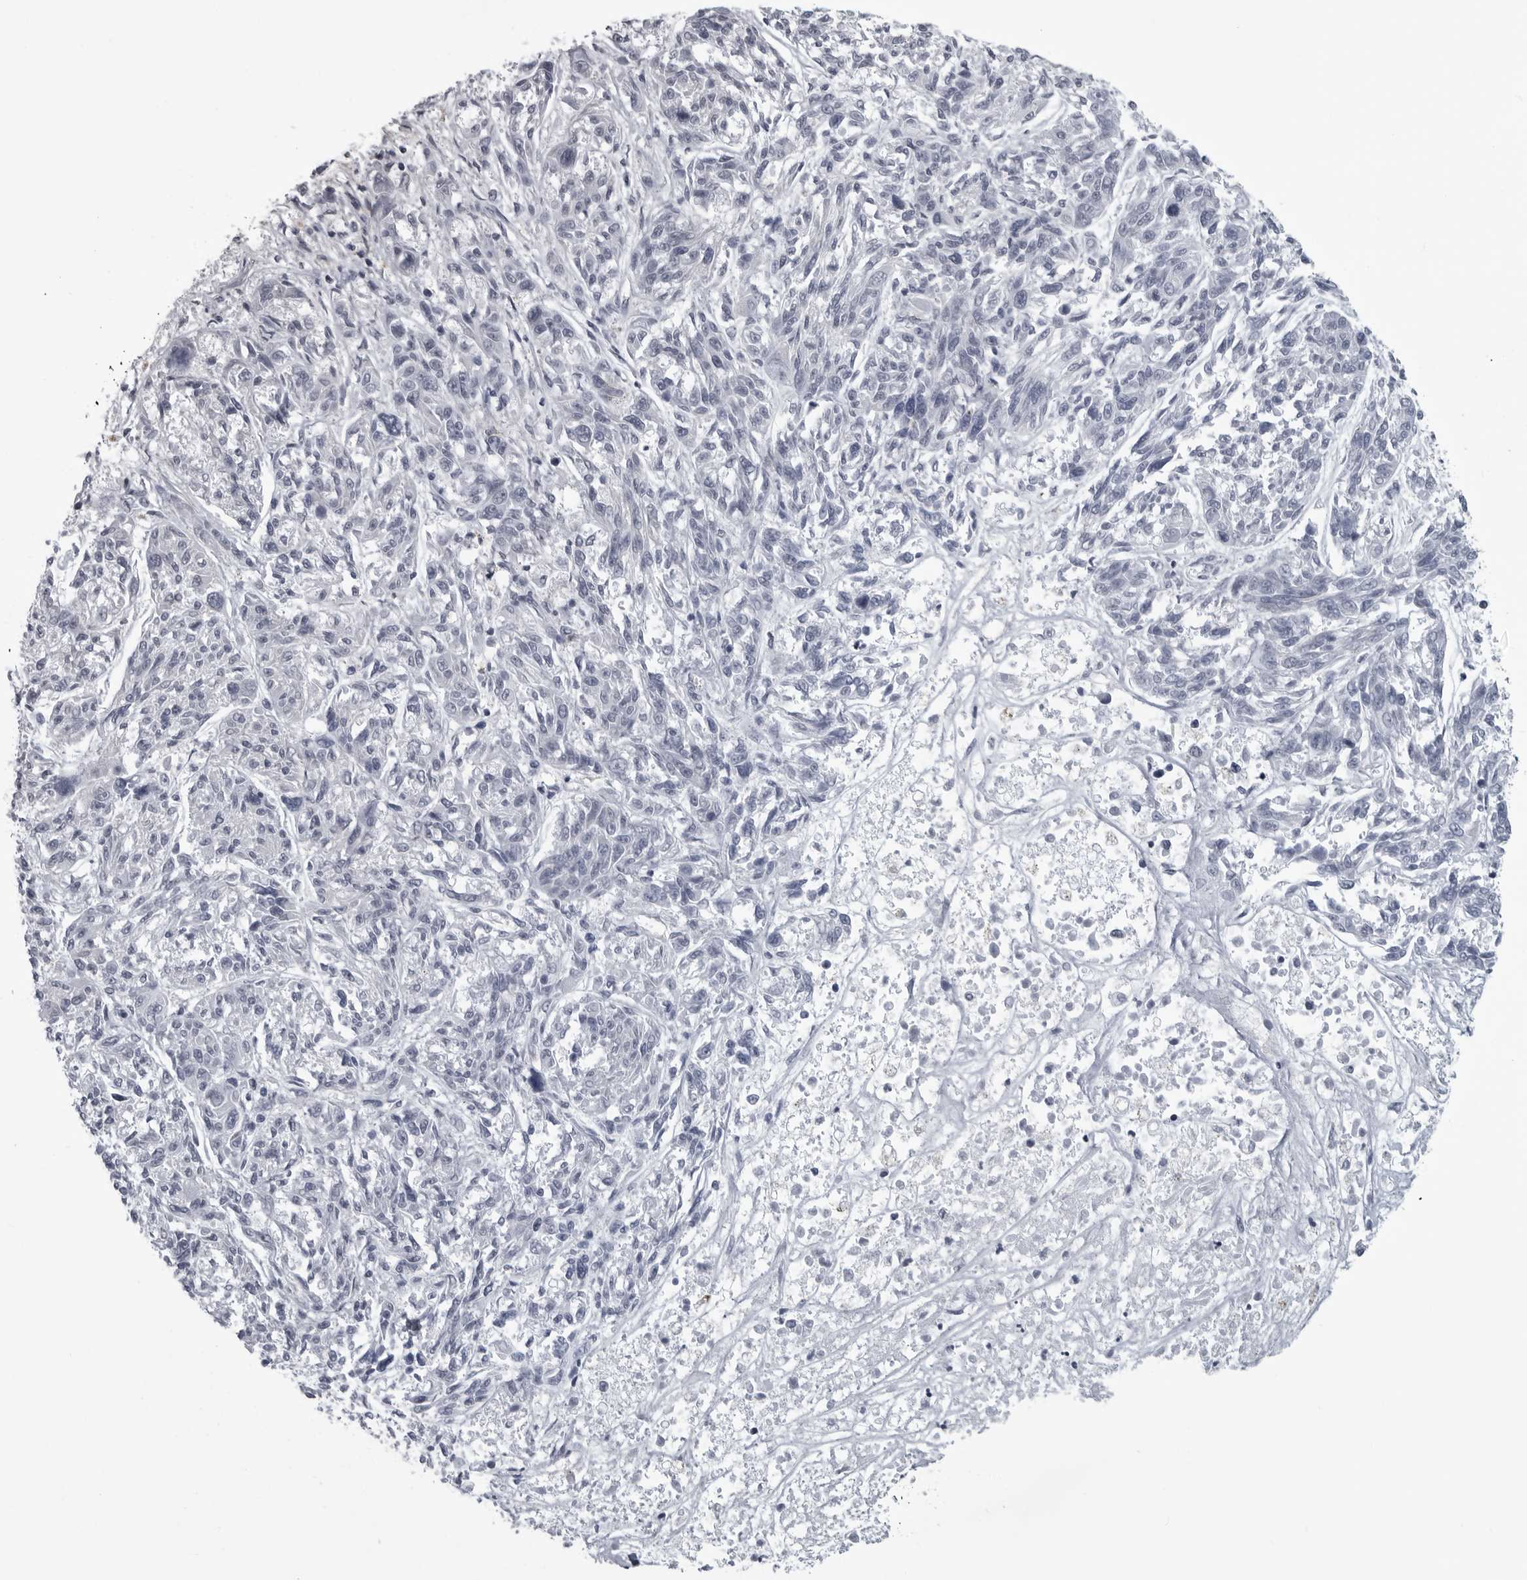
{"staining": {"intensity": "negative", "quantity": "none", "location": "none"}, "tissue": "melanoma", "cell_type": "Tumor cells", "image_type": "cancer", "snomed": [{"axis": "morphology", "description": "Malignant melanoma, NOS"}, {"axis": "topography", "description": "Skin"}], "caption": "DAB (3,3'-diaminobenzidine) immunohistochemical staining of human malignant melanoma shows no significant expression in tumor cells.", "gene": "LYSMD1", "patient": {"sex": "male", "age": 53}}